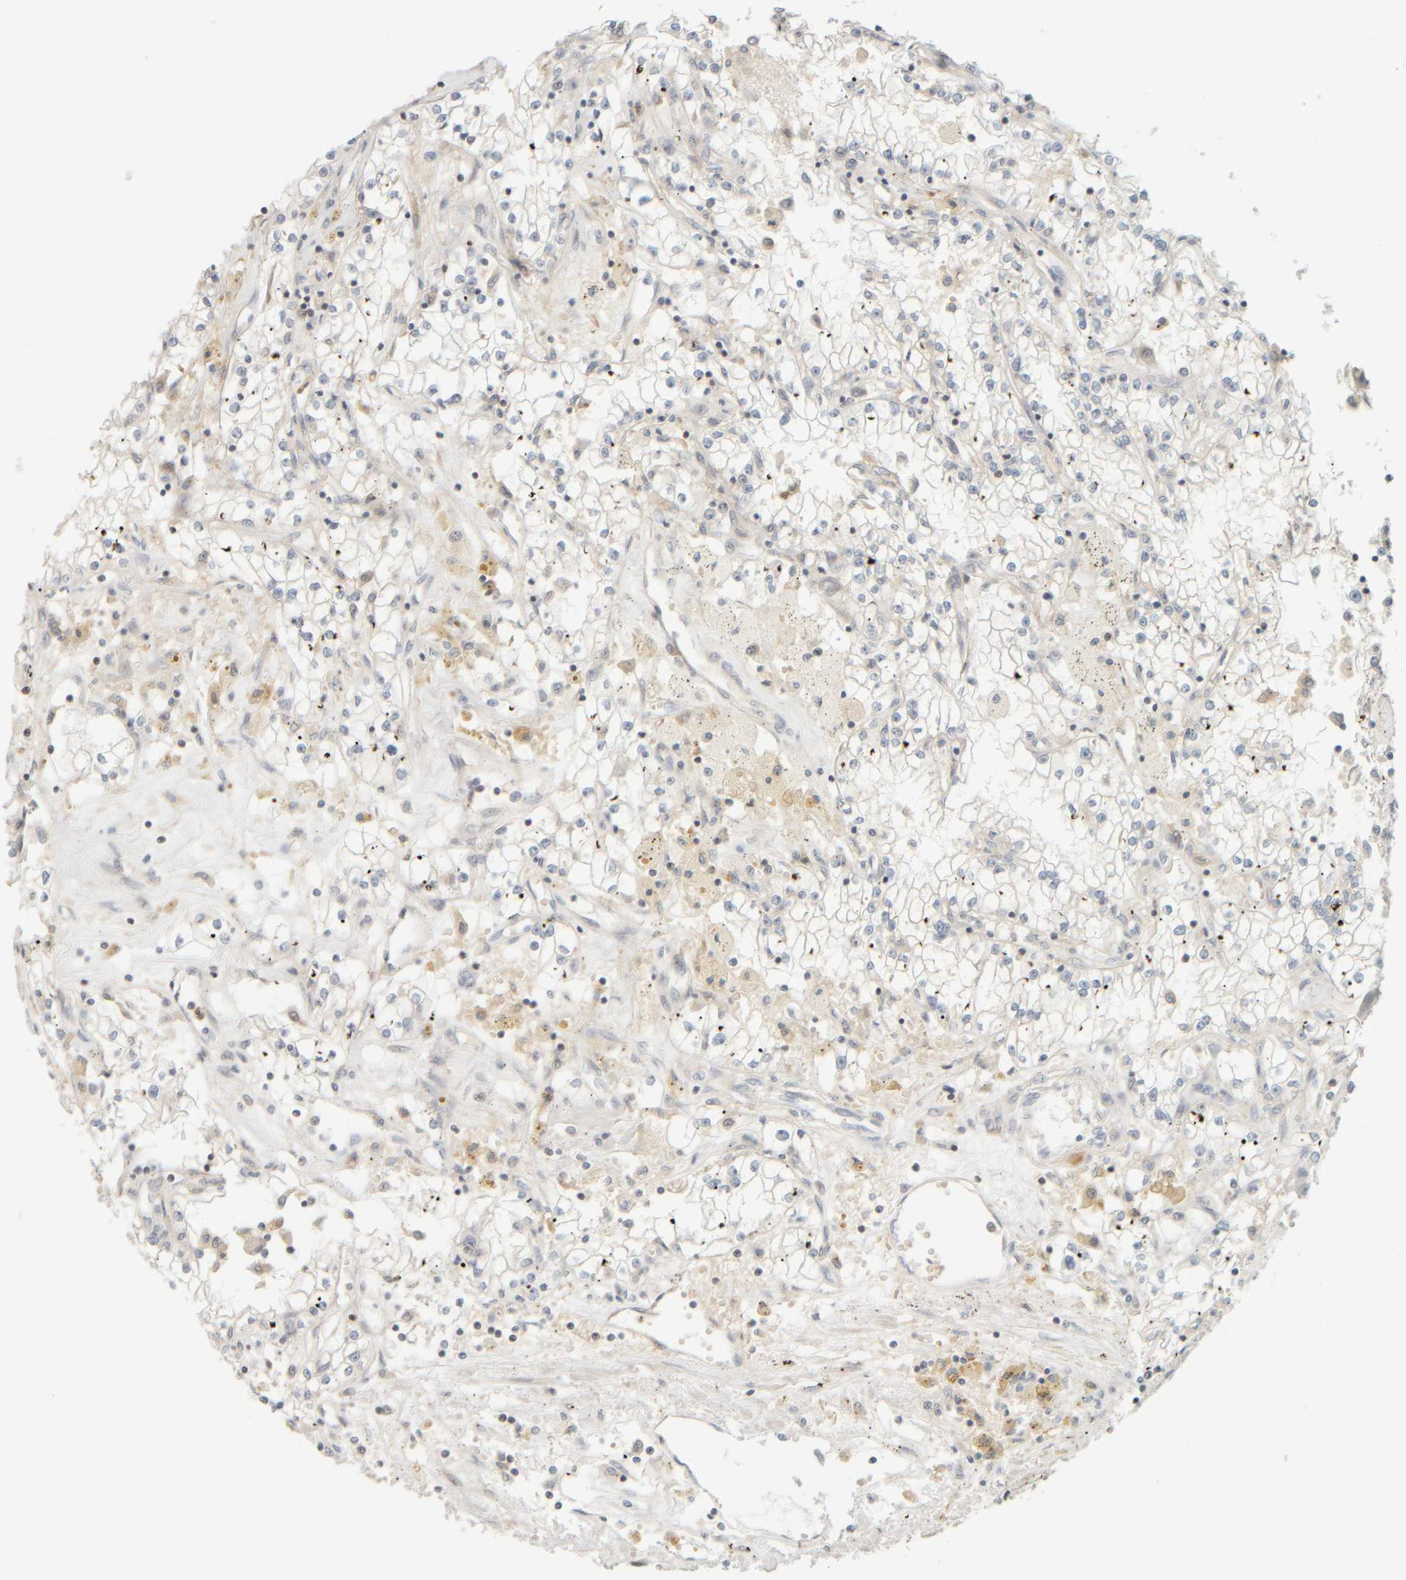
{"staining": {"intensity": "negative", "quantity": "none", "location": "none"}, "tissue": "renal cancer", "cell_type": "Tumor cells", "image_type": "cancer", "snomed": [{"axis": "morphology", "description": "Adenocarcinoma, NOS"}, {"axis": "topography", "description": "Kidney"}], "caption": "Immunohistochemistry (IHC) histopathology image of renal adenocarcinoma stained for a protein (brown), which demonstrates no expression in tumor cells.", "gene": "PTGES3L-AARSD1", "patient": {"sex": "male", "age": 56}}